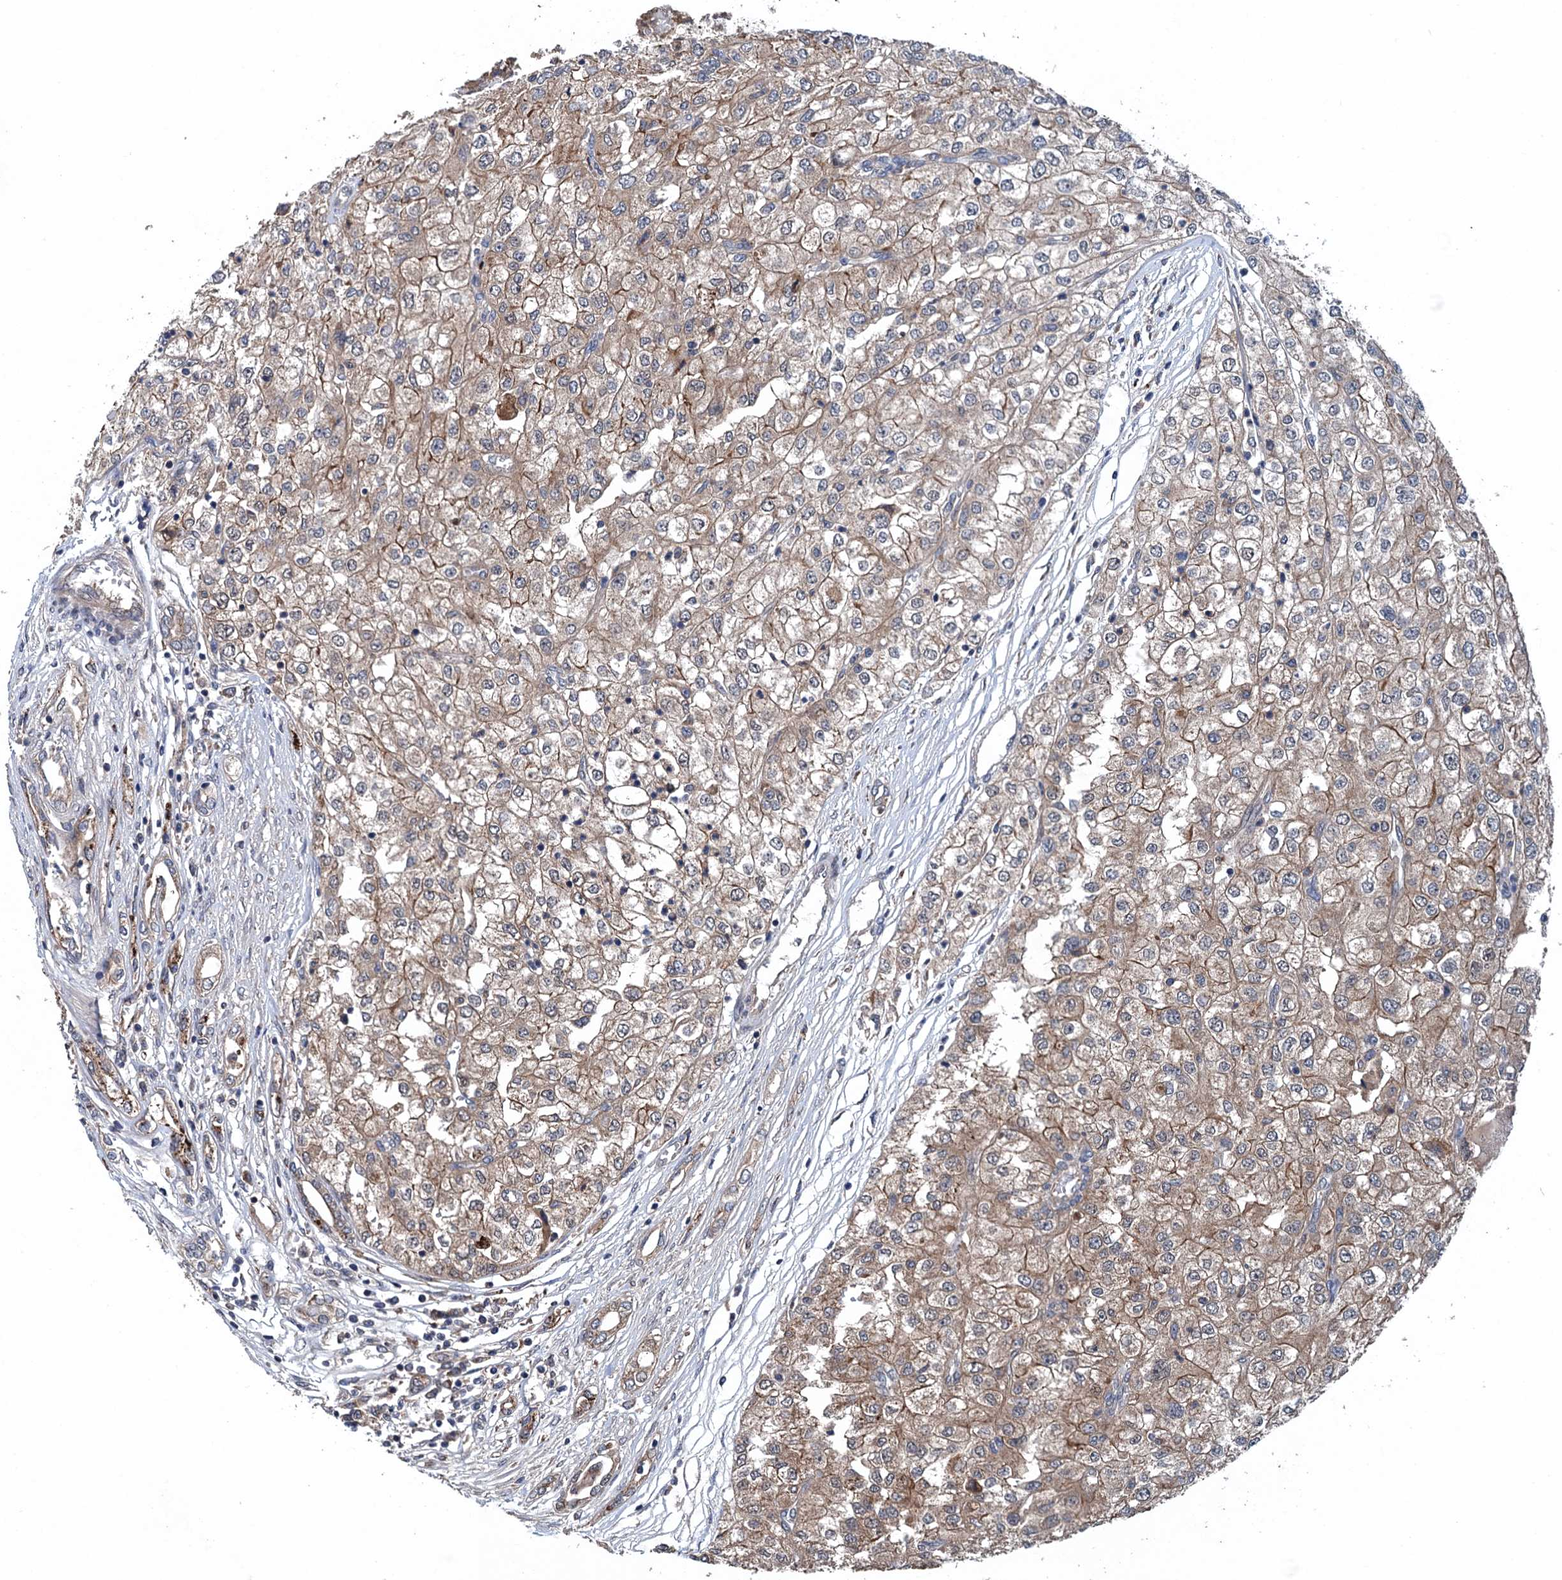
{"staining": {"intensity": "moderate", "quantity": ">75%", "location": "cytoplasmic/membranous"}, "tissue": "renal cancer", "cell_type": "Tumor cells", "image_type": "cancer", "snomed": [{"axis": "morphology", "description": "Adenocarcinoma, NOS"}, {"axis": "topography", "description": "Kidney"}], "caption": "Adenocarcinoma (renal) was stained to show a protein in brown. There is medium levels of moderate cytoplasmic/membranous expression in about >75% of tumor cells.", "gene": "BLTP3B", "patient": {"sex": "female", "age": 54}}